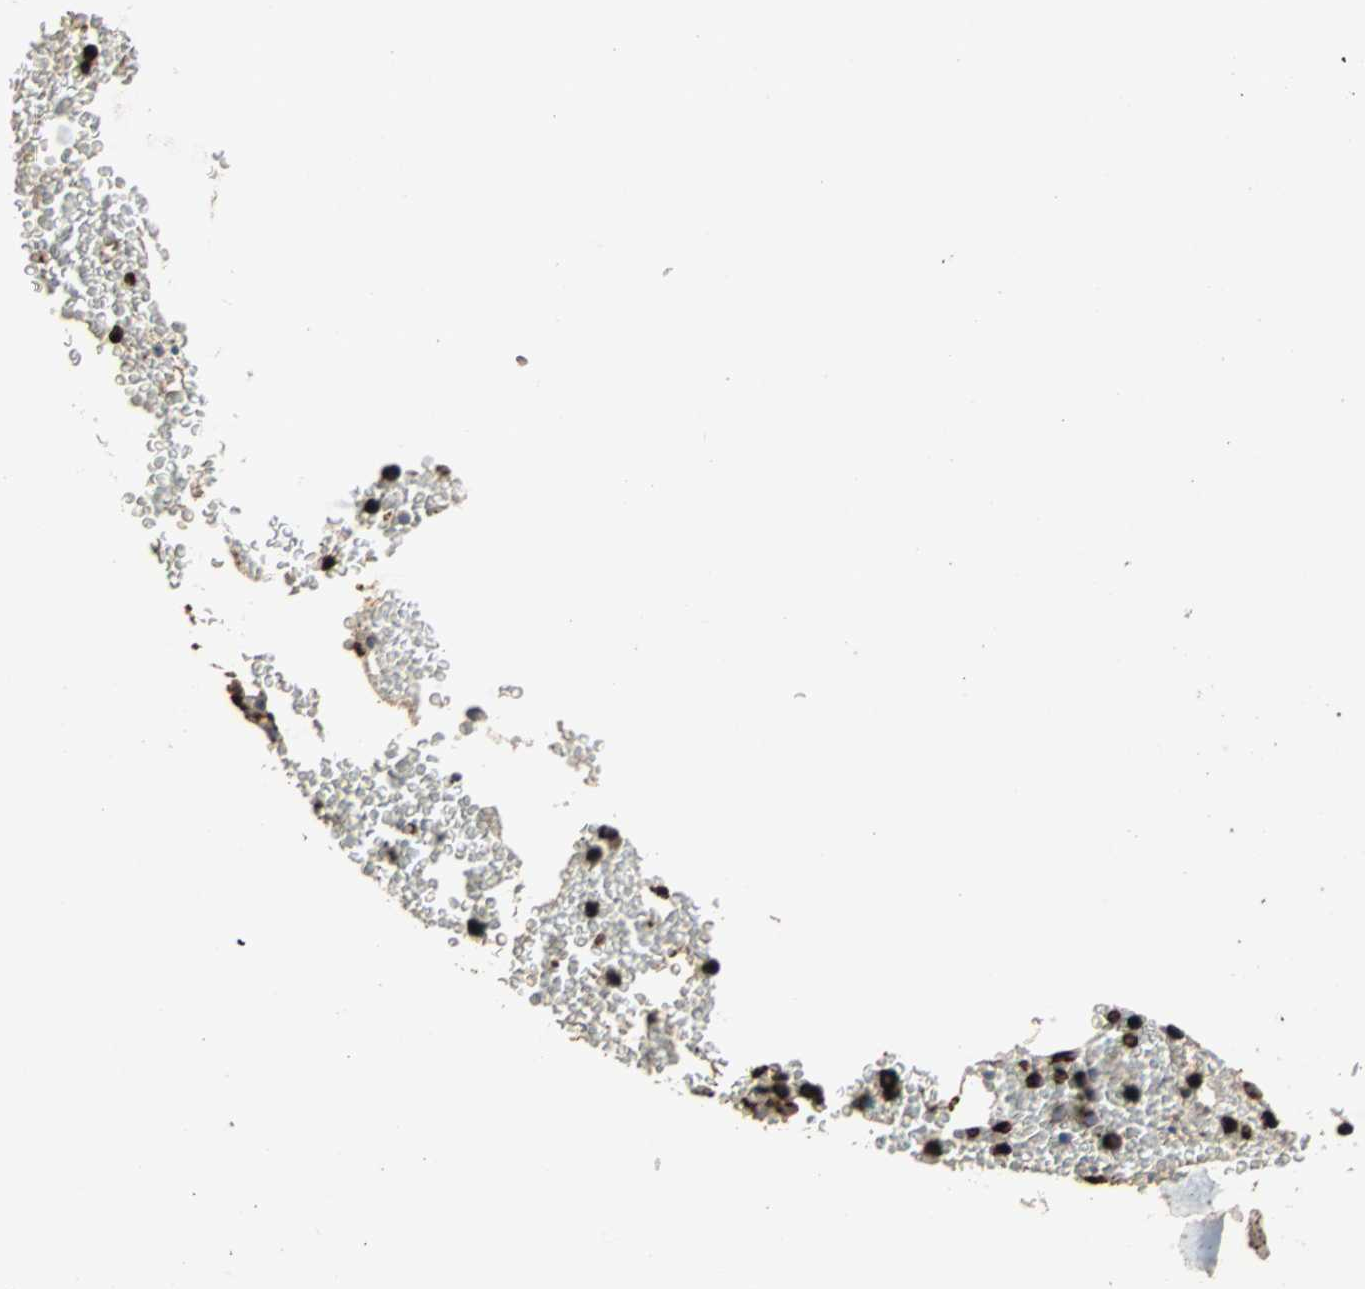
{"staining": {"intensity": "strong", "quantity": ">75%", "location": "cytoplasmic/membranous"}, "tissue": "bone marrow", "cell_type": "Hematopoietic cells", "image_type": "normal", "snomed": [{"axis": "morphology", "description": "Normal tissue, NOS"}, {"axis": "morphology", "description": "Inflammation, NOS"}, {"axis": "topography", "description": "Bone marrow"}], "caption": "Brown immunohistochemical staining in unremarkable human bone marrow displays strong cytoplasmic/membranous staining in approximately >75% of hematopoietic cells.", "gene": "CEACAM6", "patient": {"sex": "male", "age": 74}}